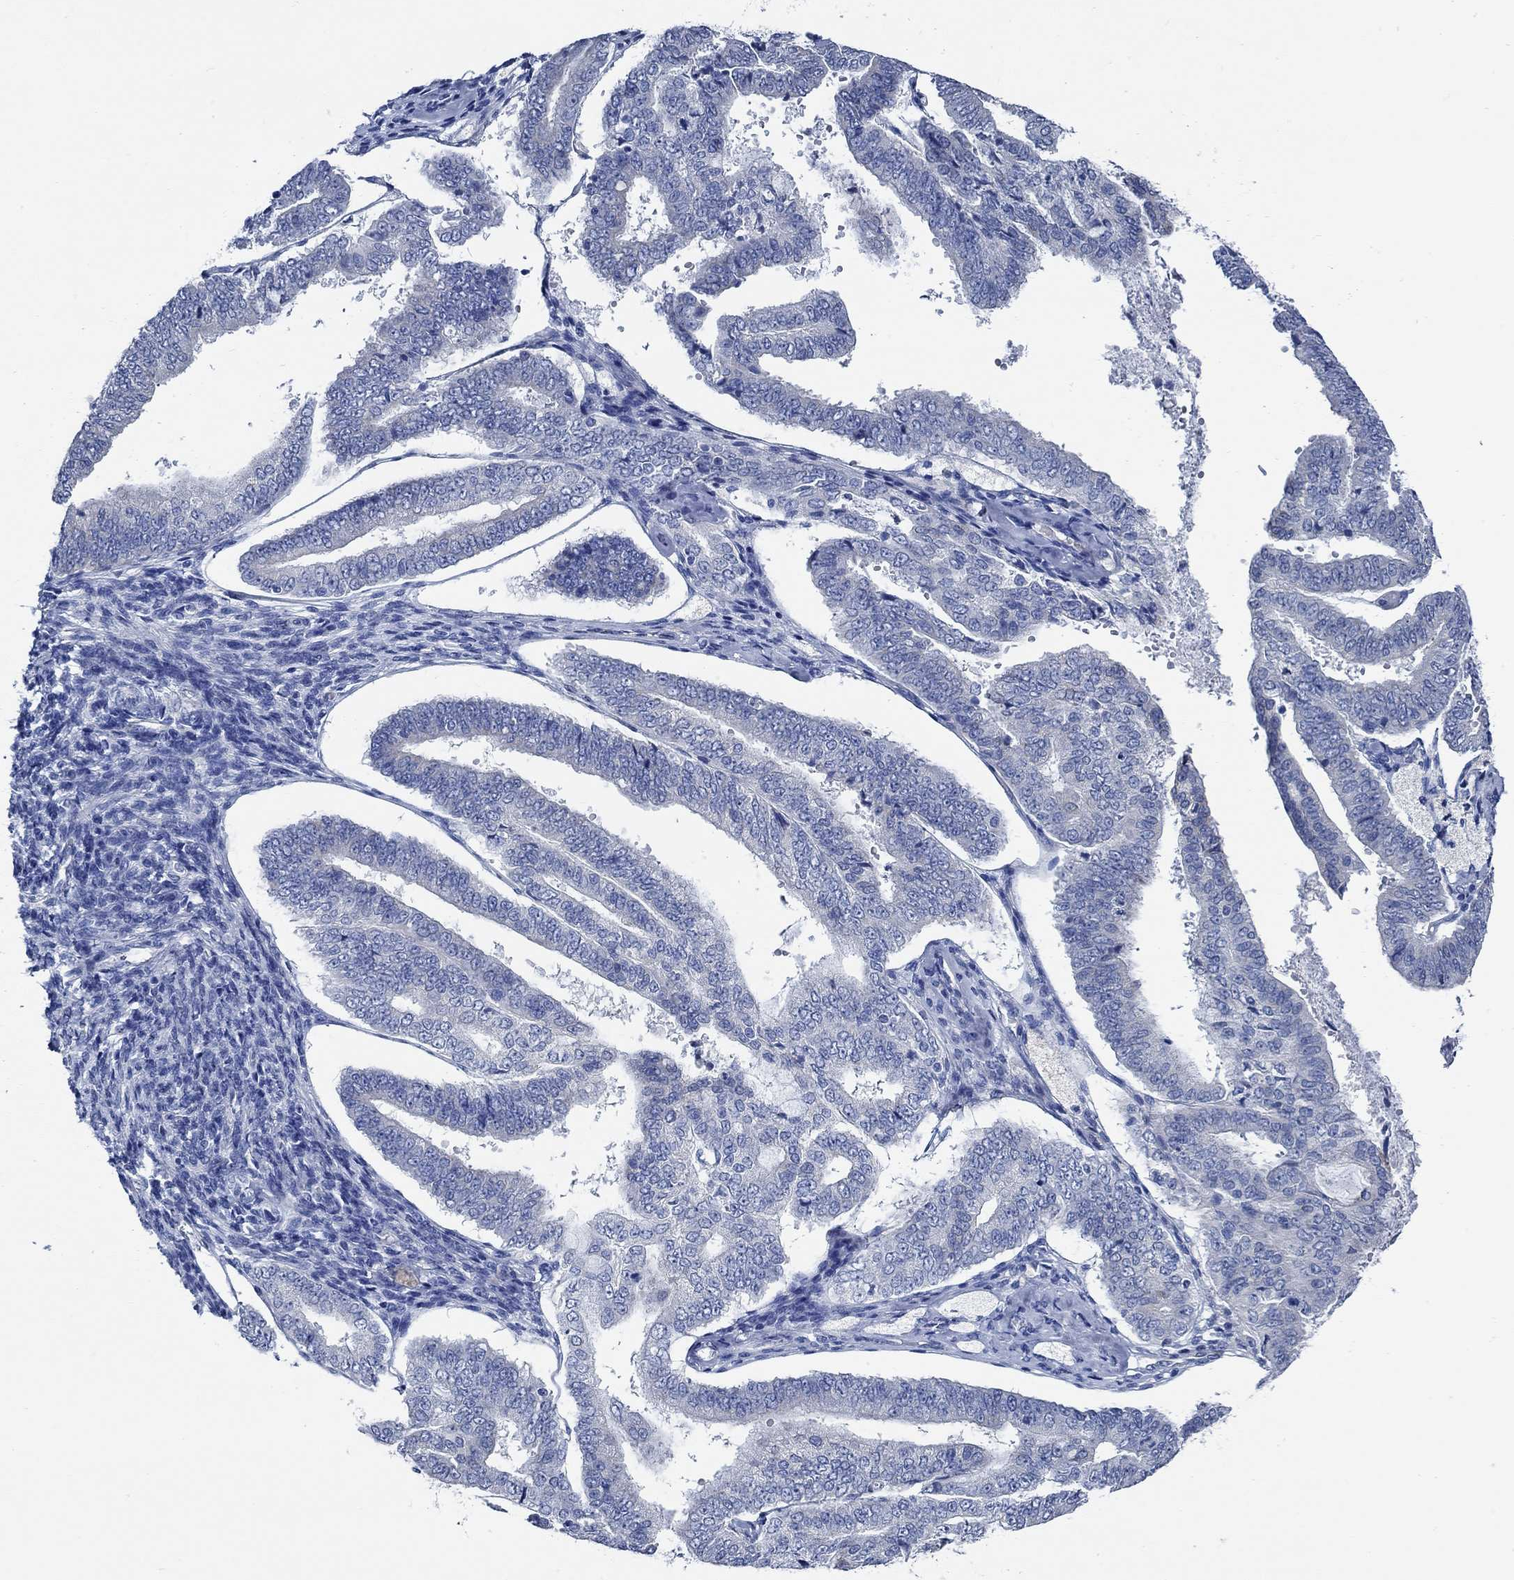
{"staining": {"intensity": "negative", "quantity": "none", "location": "none"}, "tissue": "endometrial cancer", "cell_type": "Tumor cells", "image_type": "cancer", "snomed": [{"axis": "morphology", "description": "Adenocarcinoma, NOS"}, {"axis": "topography", "description": "Endometrium"}], "caption": "This is a micrograph of immunohistochemistry (IHC) staining of endometrial cancer (adenocarcinoma), which shows no expression in tumor cells.", "gene": "HECW2", "patient": {"sex": "female", "age": 63}}